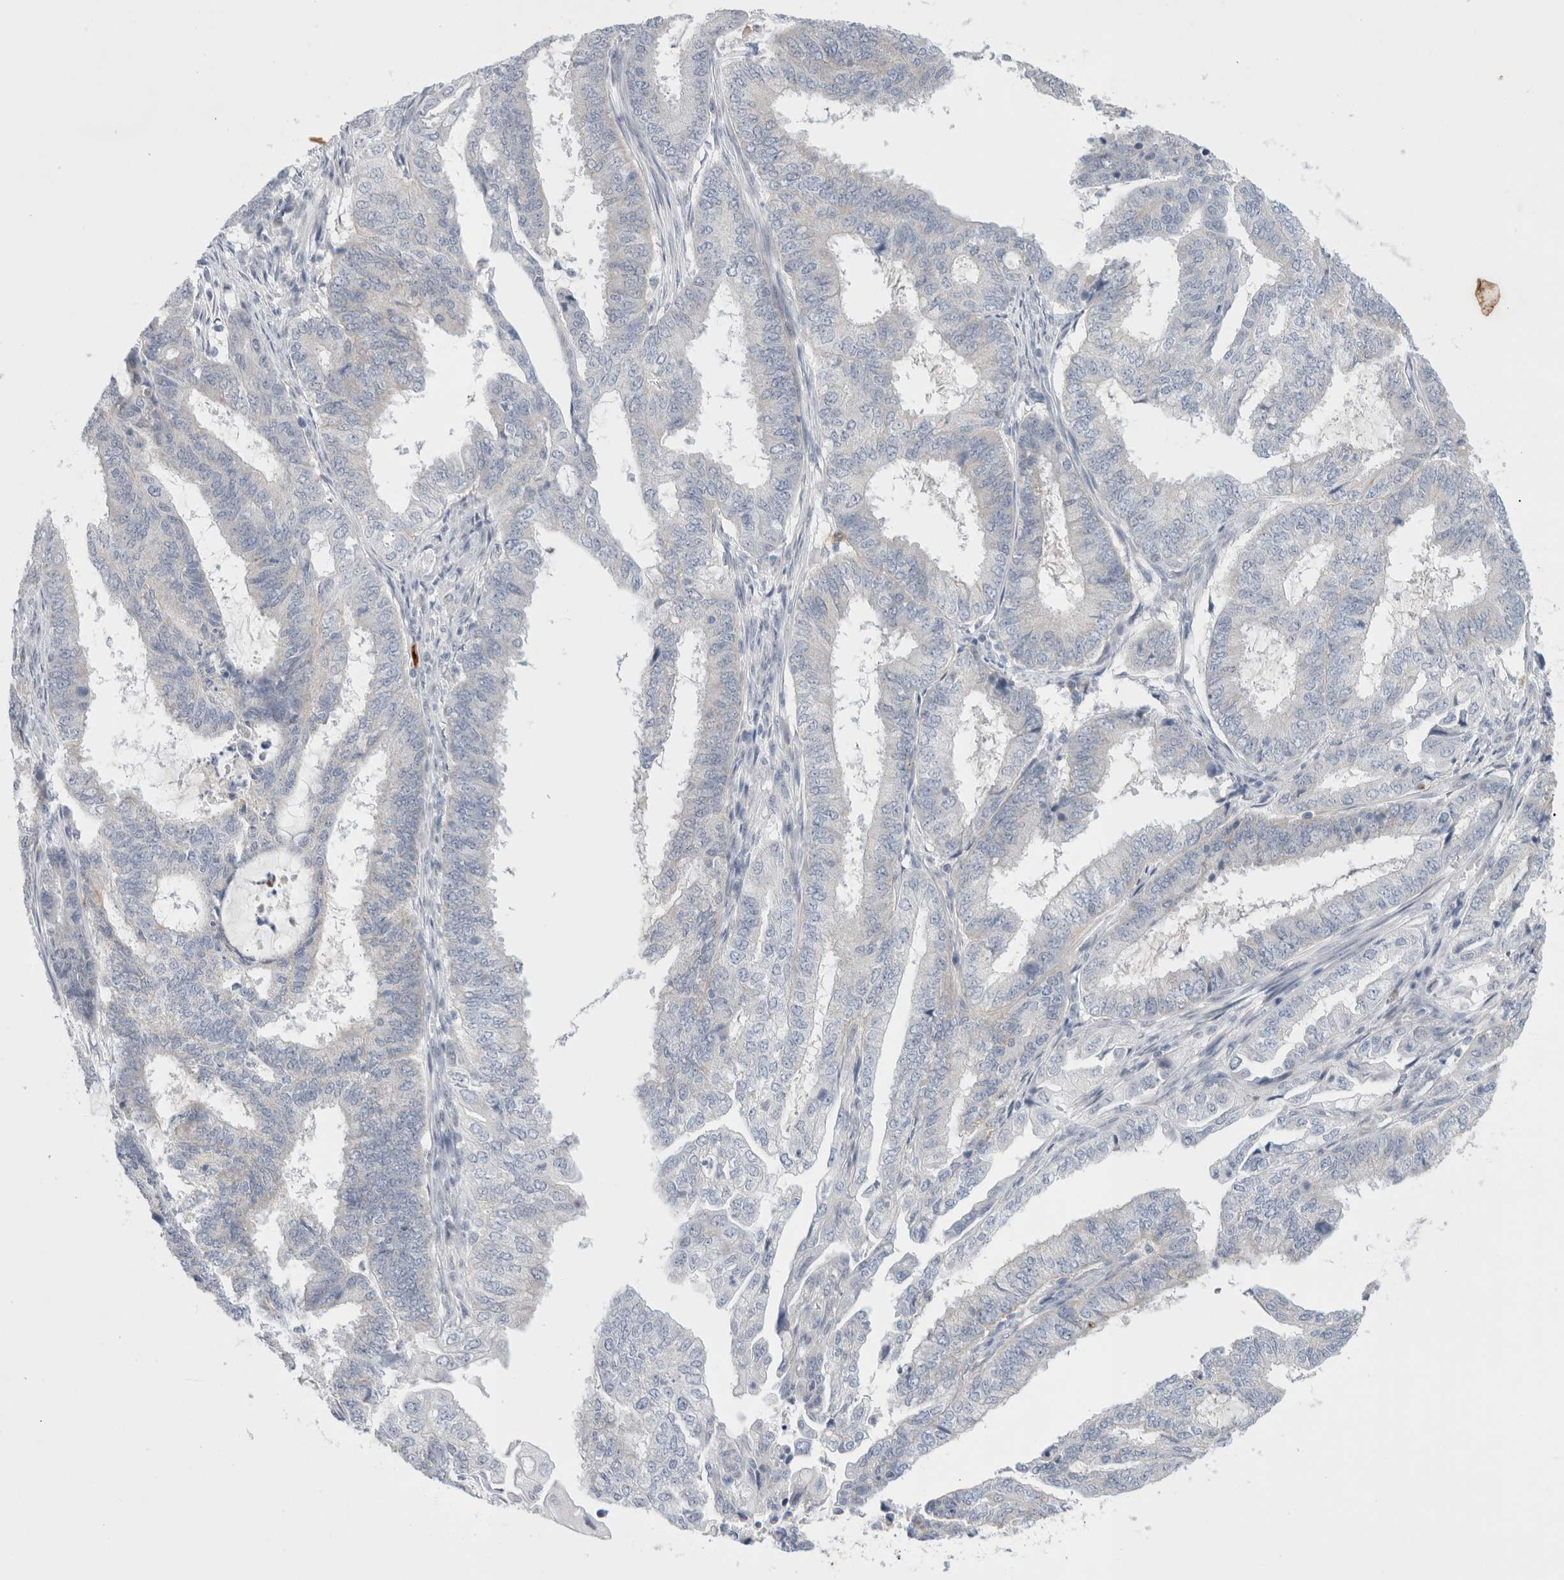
{"staining": {"intensity": "negative", "quantity": "none", "location": "none"}, "tissue": "endometrial cancer", "cell_type": "Tumor cells", "image_type": "cancer", "snomed": [{"axis": "morphology", "description": "Adenocarcinoma, NOS"}, {"axis": "topography", "description": "Endometrium"}], "caption": "Immunohistochemical staining of human endometrial adenocarcinoma demonstrates no significant staining in tumor cells.", "gene": "SLC22A12", "patient": {"sex": "female", "age": 51}}